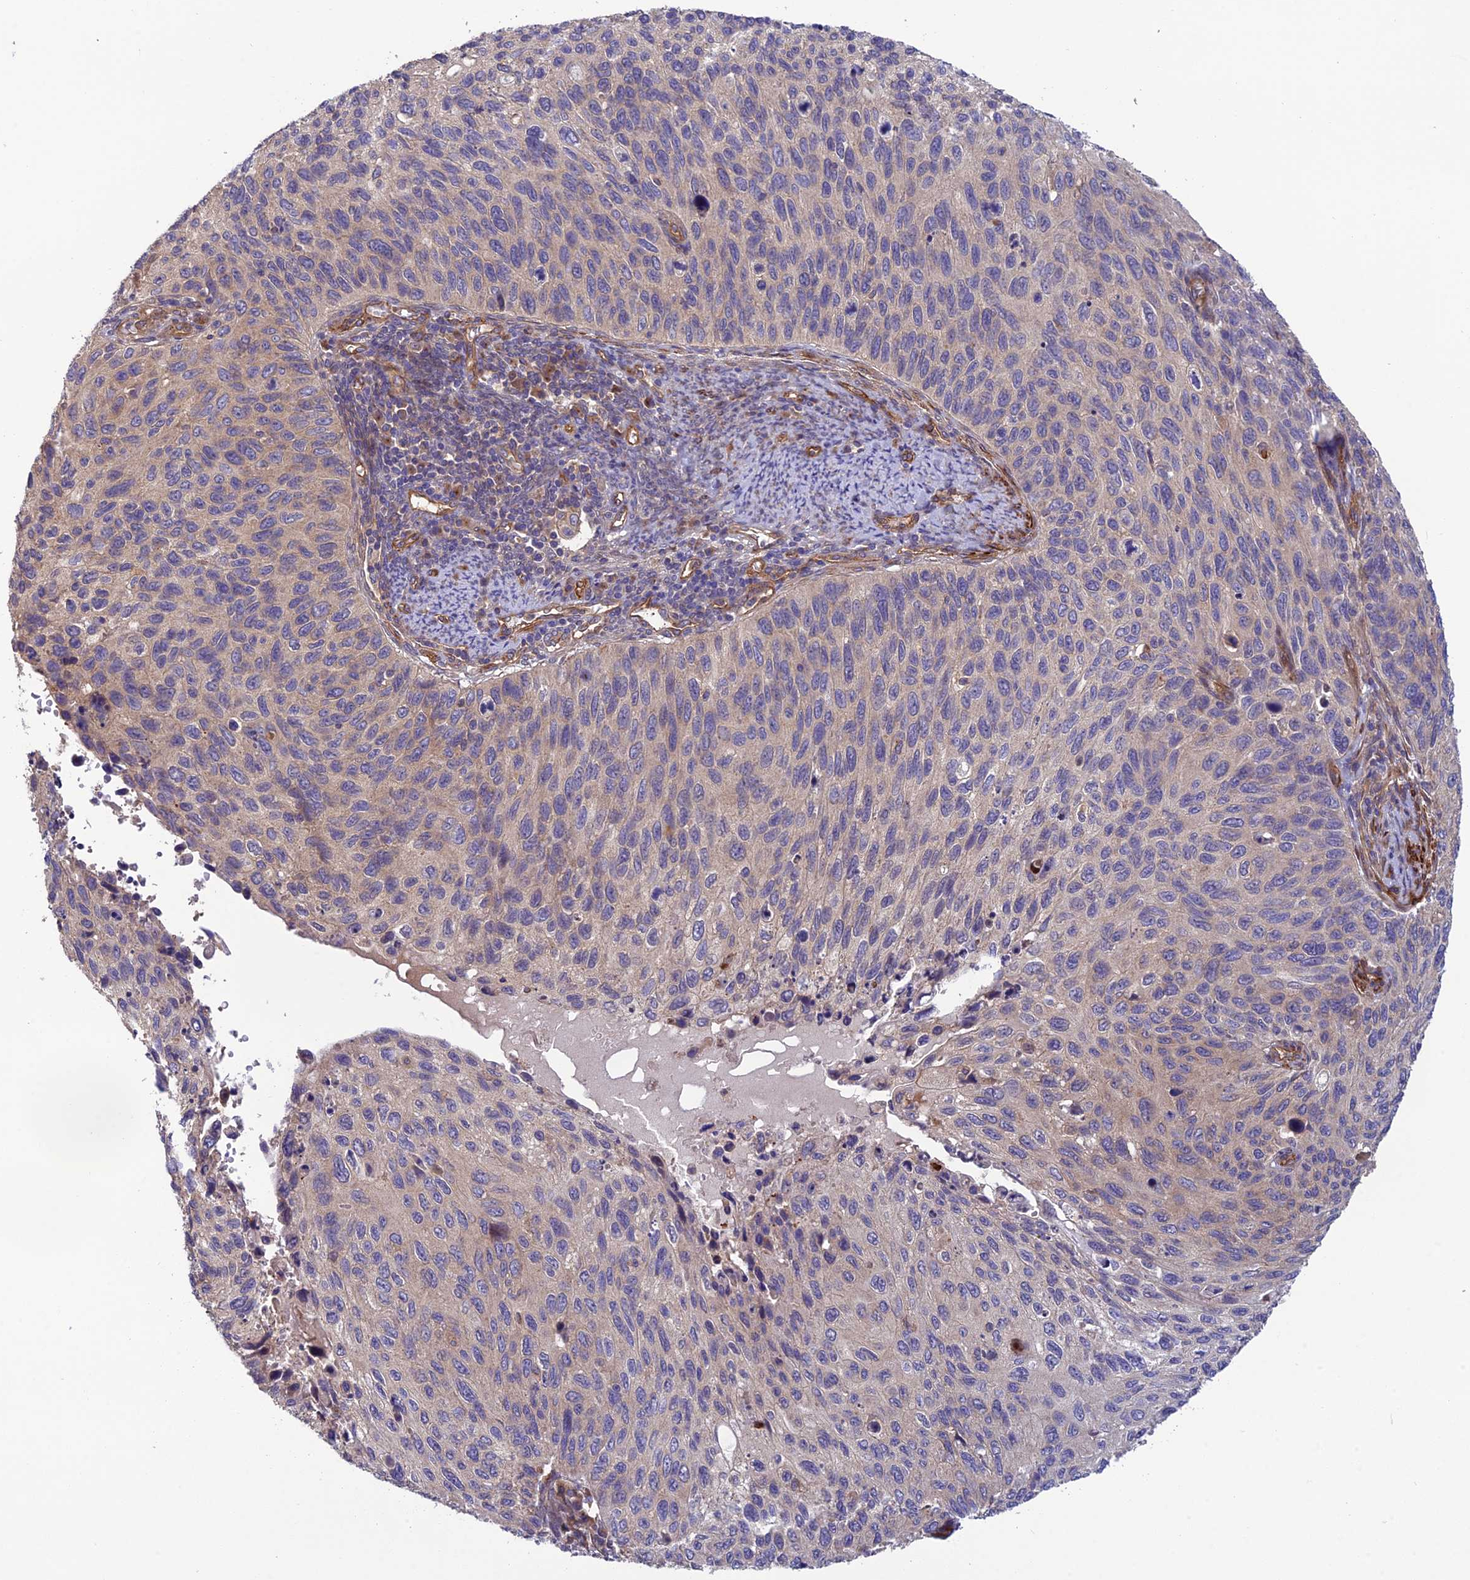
{"staining": {"intensity": "weak", "quantity": "25%-75%", "location": "cytoplasmic/membranous"}, "tissue": "cervical cancer", "cell_type": "Tumor cells", "image_type": "cancer", "snomed": [{"axis": "morphology", "description": "Squamous cell carcinoma, NOS"}, {"axis": "topography", "description": "Cervix"}], "caption": "Protein expression analysis of human cervical cancer (squamous cell carcinoma) reveals weak cytoplasmic/membranous staining in about 25%-75% of tumor cells.", "gene": "ADAMTS15", "patient": {"sex": "female", "age": 70}}